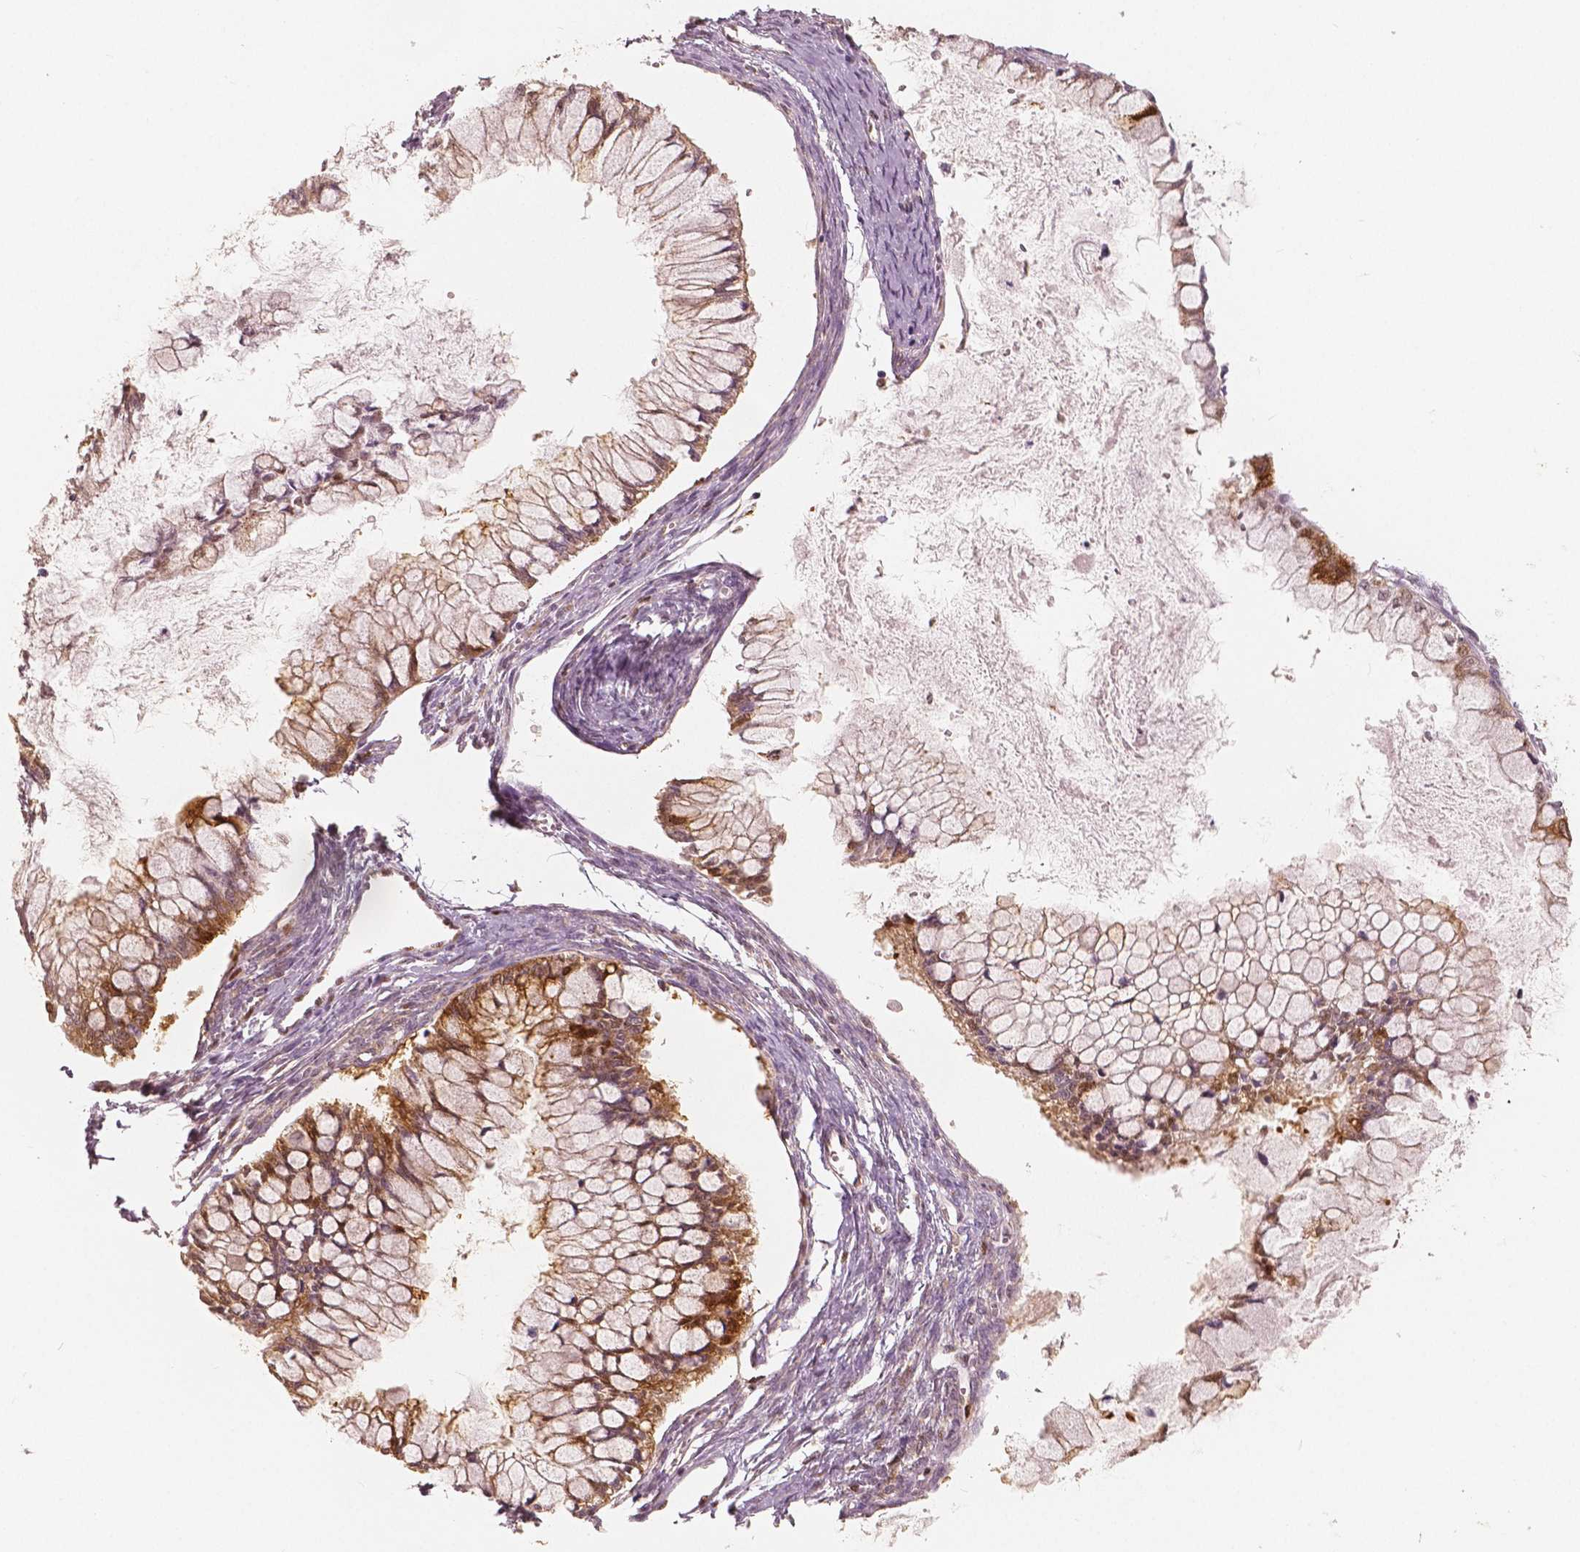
{"staining": {"intensity": "moderate", "quantity": ">75%", "location": "cytoplasmic/membranous,nuclear"}, "tissue": "ovarian cancer", "cell_type": "Tumor cells", "image_type": "cancer", "snomed": [{"axis": "morphology", "description": "Cystadenocarcinoma, mucinous, NOS"}, {"axis": "topography", "description": "Ovary"}], "caption": "Tumor cells show medium levels of moderate cytoplasmic/membranous and nuclear staining in approximately >75% of cells in mucinous cystadenocarcinoma (ovarian). The protein of interest is stained brown, and the nuclei are stained in blue (DAB (3,3'-diaminobenzidine) IHC with brightfield microscopy, high magnification).", "gene": "SQSTM1", "patient": {"sex": "female", "age": 34}}